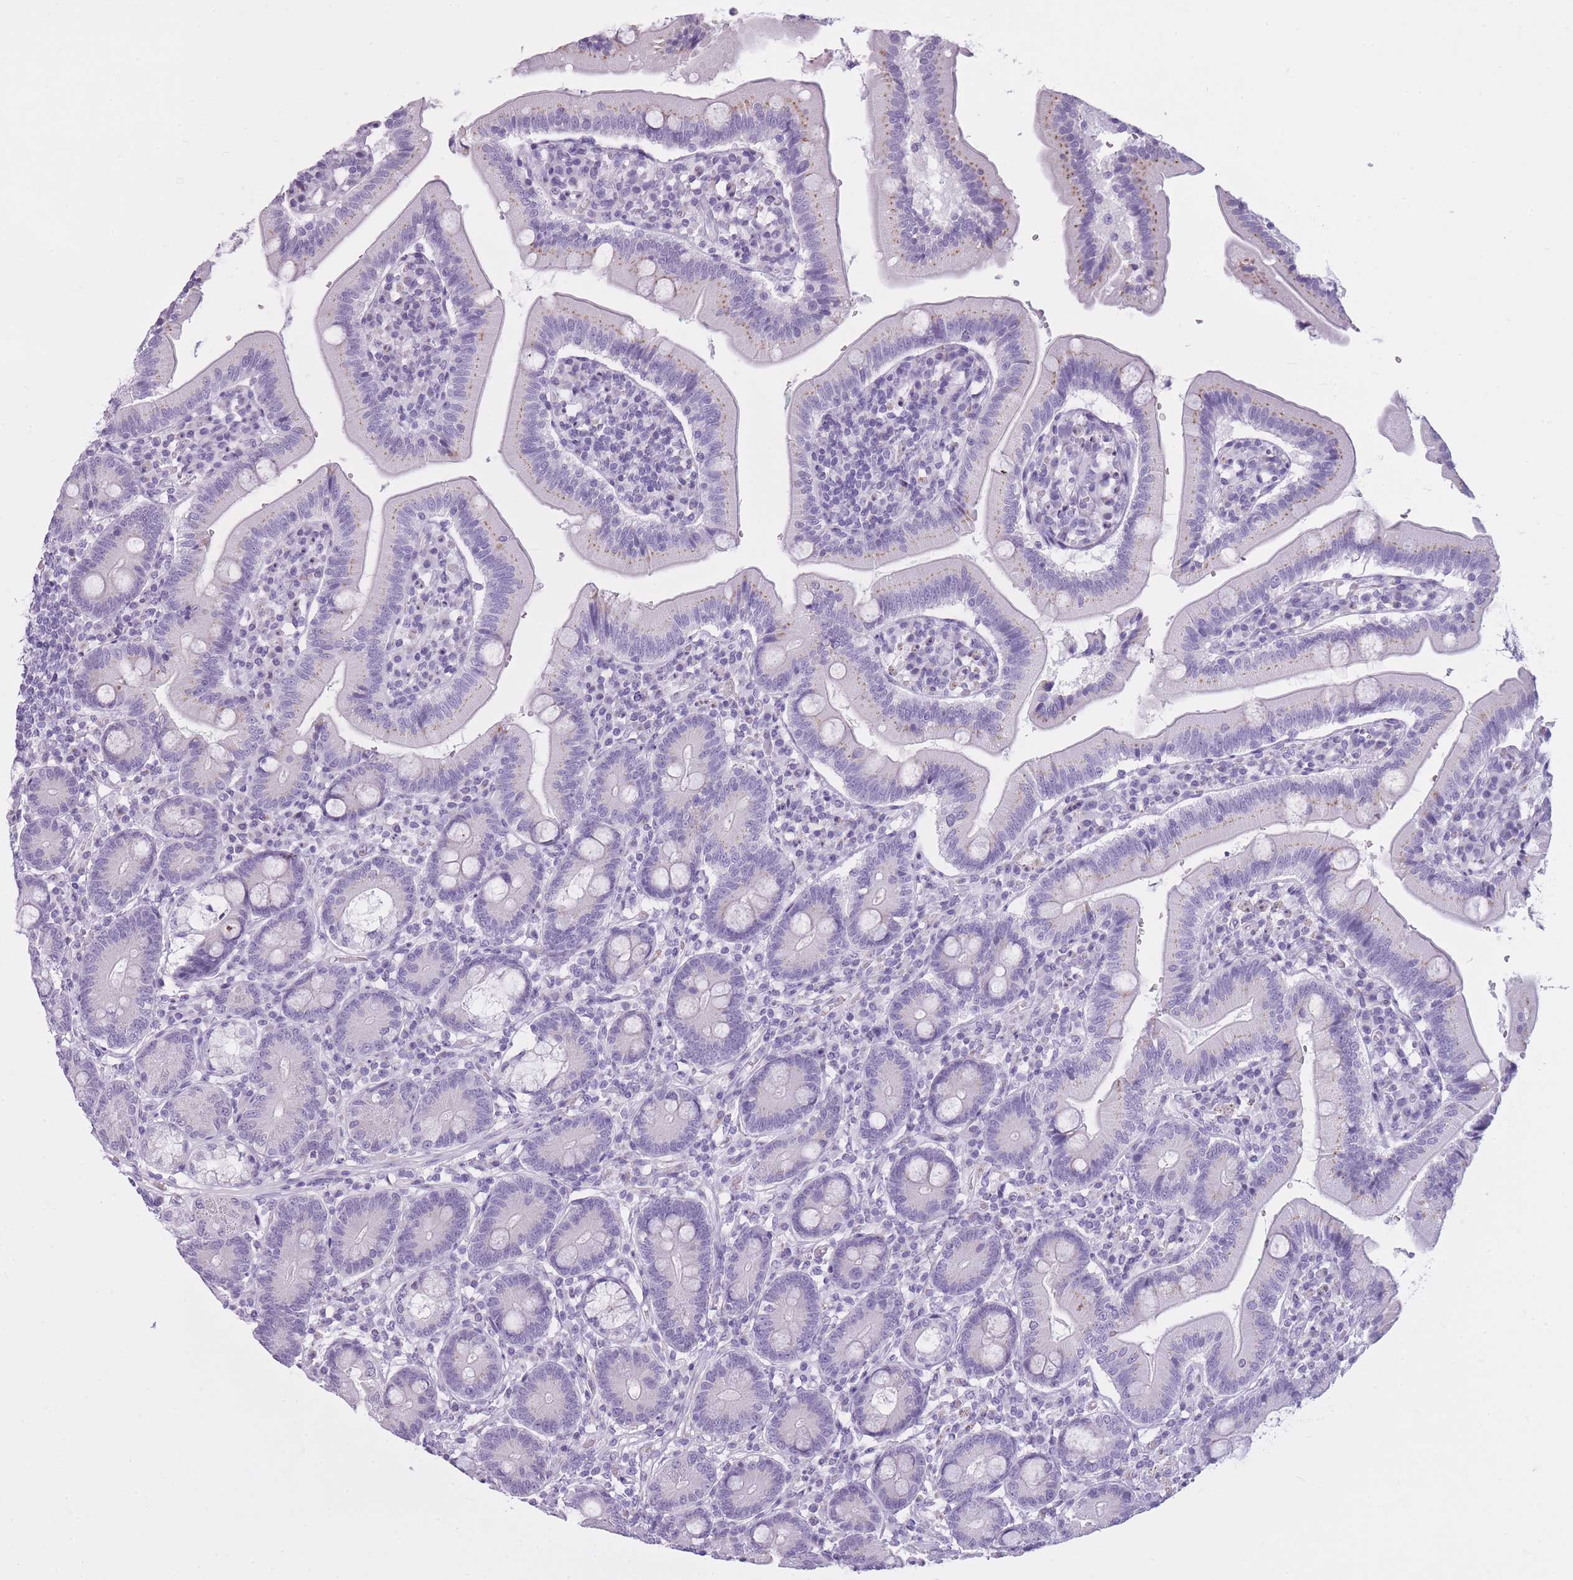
{"staining": {"intensity": "weak", "quantity": "<25%", "location": "cytoplasmic/membranous"}, "tissue": "duodenum", "cell_type": "Glandular cells", "image_type": "normal", "snomed": [{"axis": "morphology", "description": "Normal tissue, NOS"}, {"axis": "topography", "description": "Duodenum"}], "caption": "Micrograph shows no protein expression in glandular cells of unremarkable duodenum.", "gene": "GOLGA6A", "patient": {"sex": "female", "age": 67}}